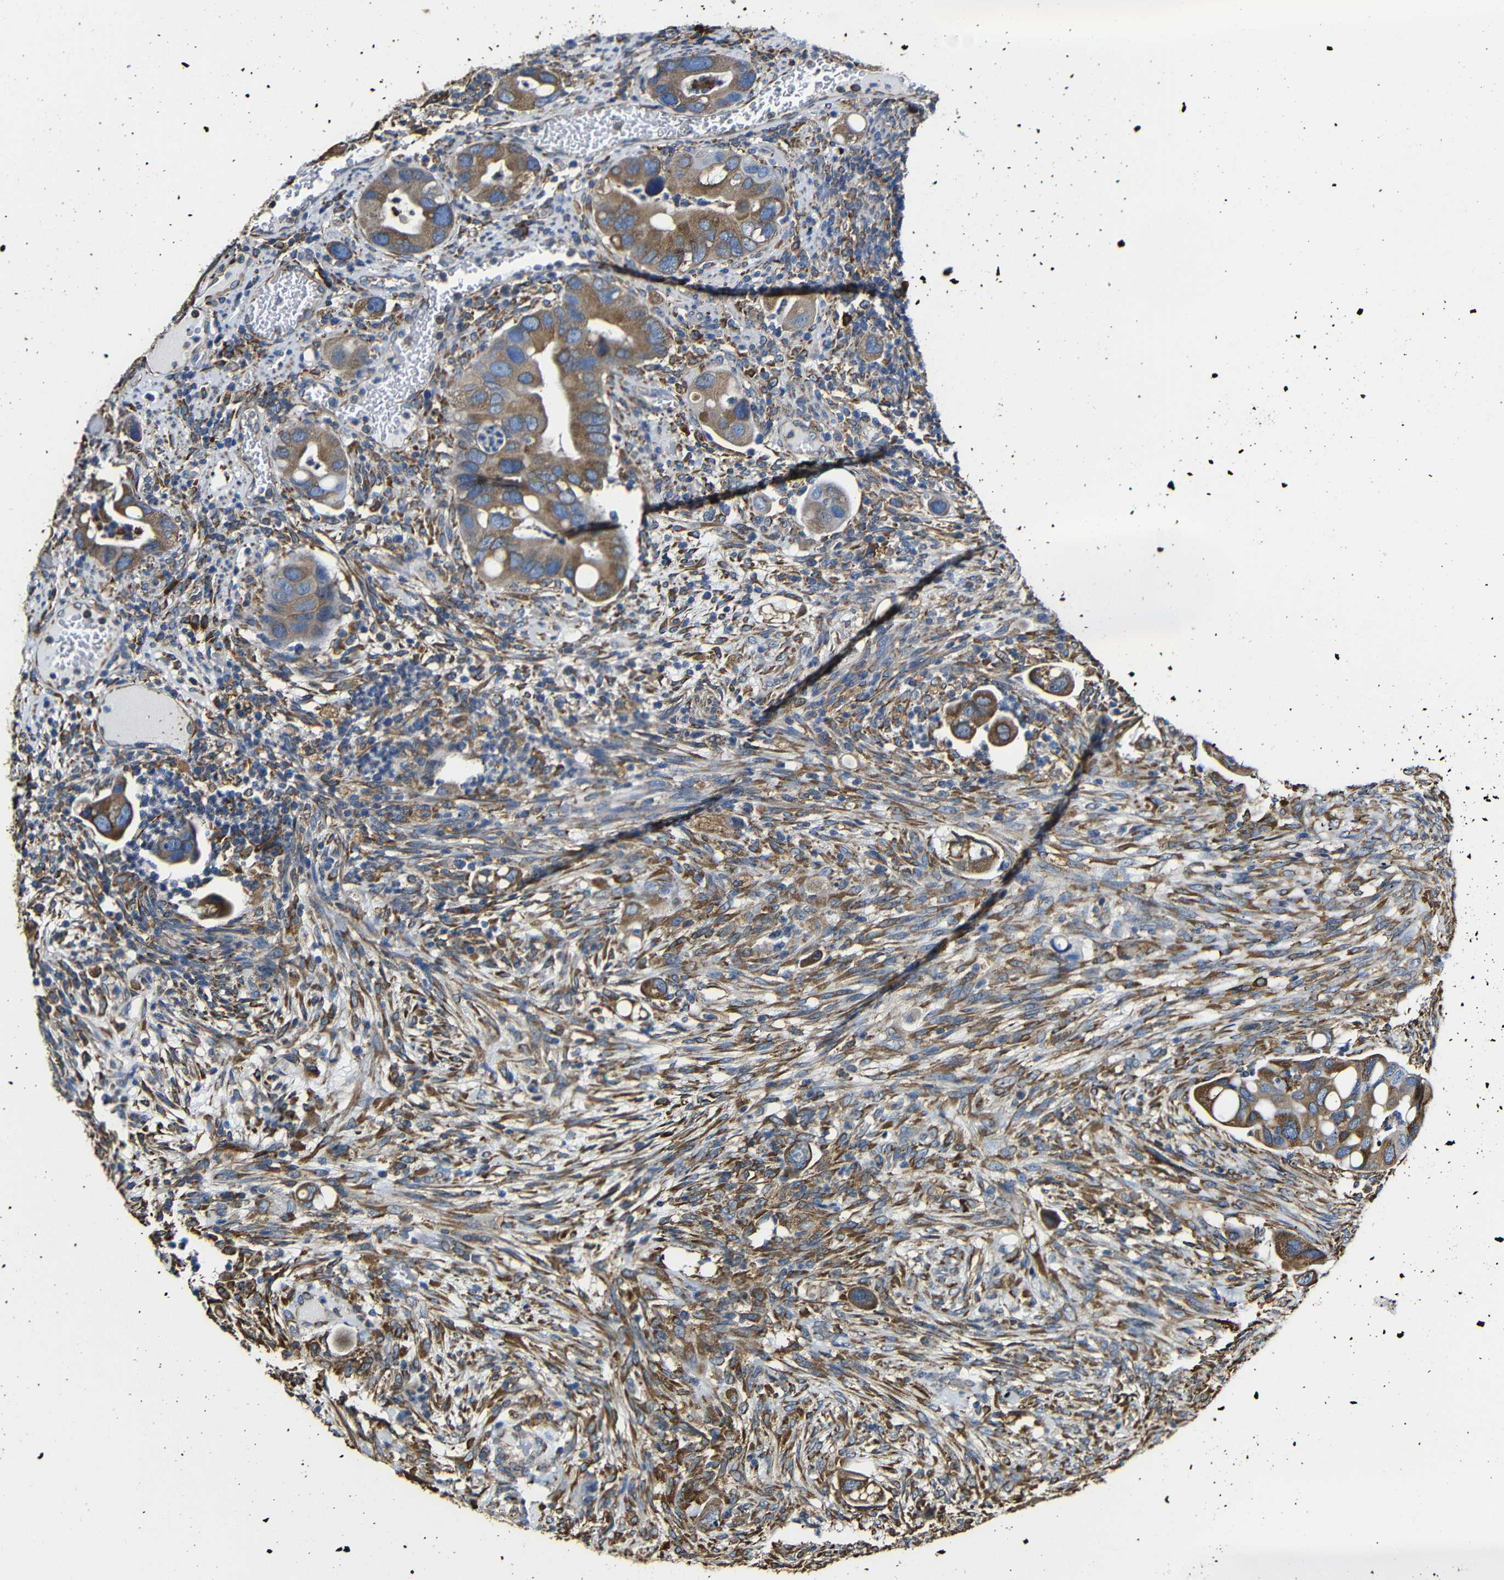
{"staining": {"intensity": "moderate", "quantity": ">75%", "location": "cytoplasmic/membranous"}, "tissue": "colorectal cancer", "cell_type": "Tumor cells", "image_type": "cancer", "snomed": [{"axis": "morphology", "description": "Adenocarcinoma, NOS"}, {"axis": "topography", "description": "Rectum"}], "caption": "Moderate cytoplasmic/membranous positivity for a protein is appreciated in approximately >75% of tumor cells of colorectal adenocarcinoma using immunohistochemistry (IHC).", "gene": "PPIB", "patient": {"sex": "female", "age": 57}}